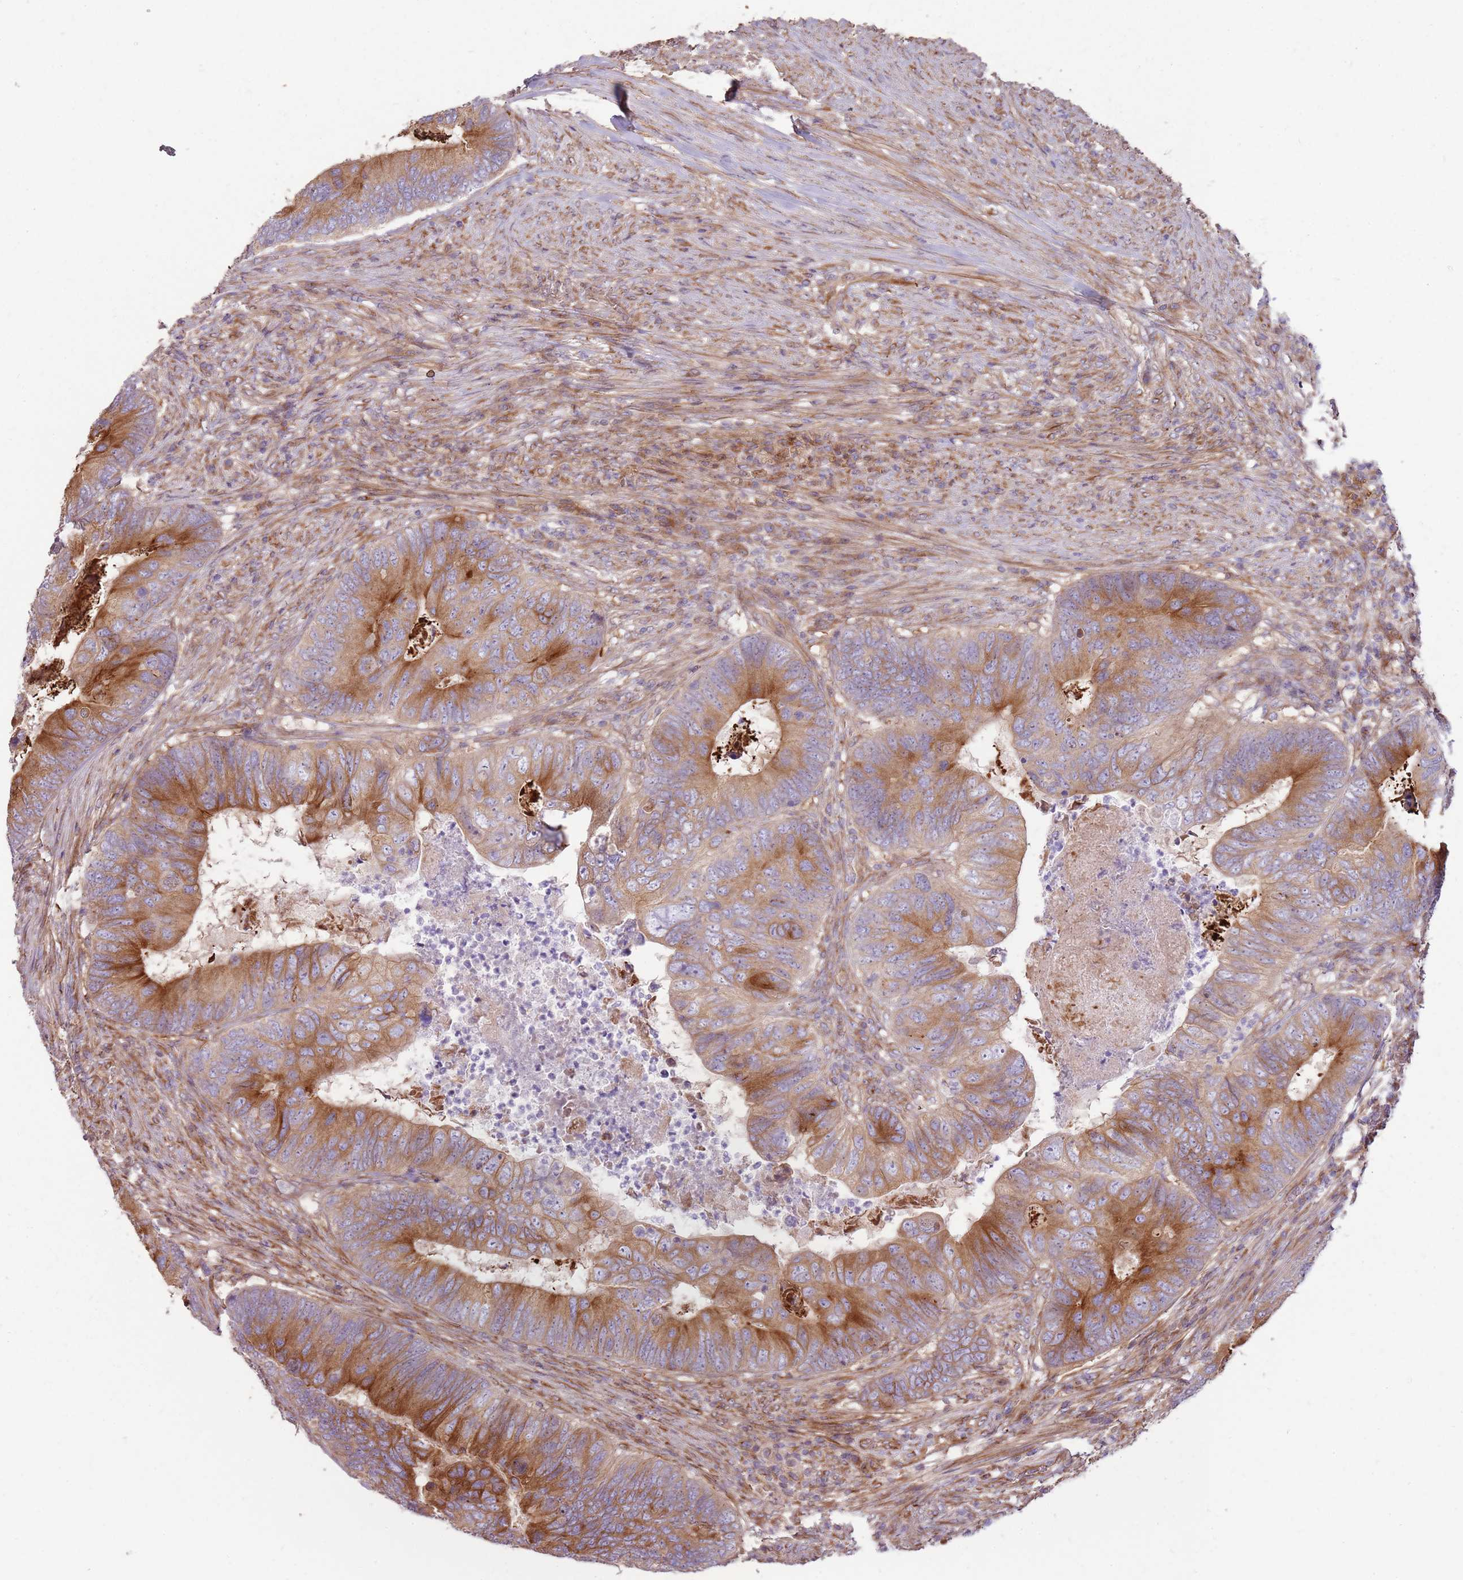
{"staining": {"intensity": "strong", "quantity": "25%-75%", "location": "cytoplasmic/membranous"}, "tissue": "colorectal cancer", "cell_type": "Tumor cells", "image_type": "cancer", "snomed": [{"axis": "morphology", "description": "Adenocarcinoma, NOS"}, {"axis": "topography", "description": "Colon"}], "caption": "IHC of human colorectal adenocarcinoma demonstrates high levels of strong cytoplasmic/membranous positivity in about 25%-75% of tumor cells.", "gene": "EMC1", "patient": {"sex": "female", "age": 67}}